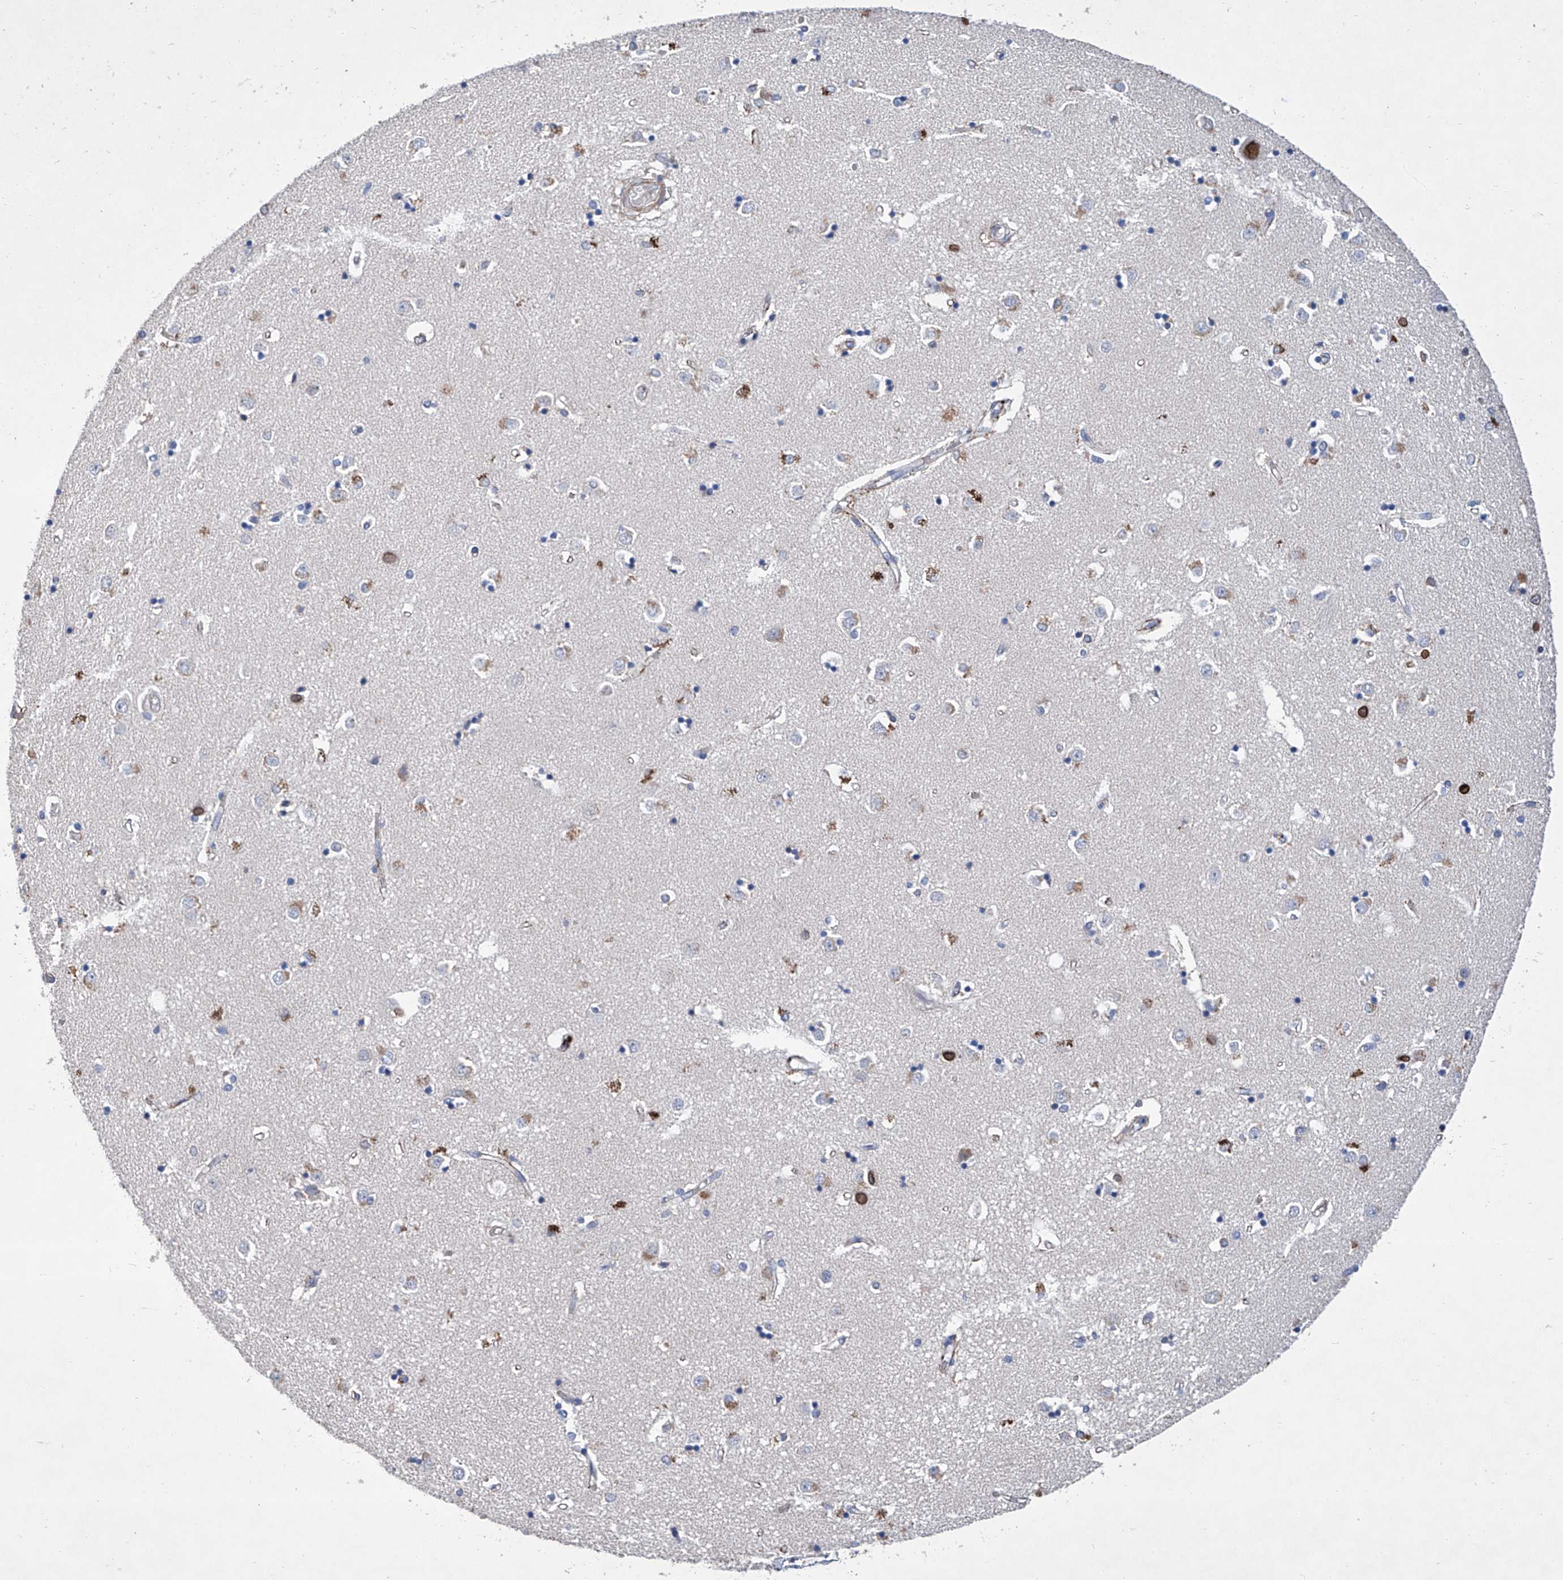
{"staining": {"intensity": "moderate", "quantity": "<25%", "location": "cytoplasmic/membranous"}, "tissue": "caudate", "cell_type": "Glial cells", "image_type": "normal", "snomed": [{"axis": "morphology", "description": "Normal tissue, NOS"}, {"axis": "topography", "description": "Lateral ventricle wall"}], "caption": "Immunohistochemical staining of normal caudate demonstrates moderate cytoplasmic/membranous protein positivity in approximately <25% of glial cells. (IHC, brightfield microscopy, high magnification).", "gene": "GPT", "patient": {"sex": "male", "age": 45}}